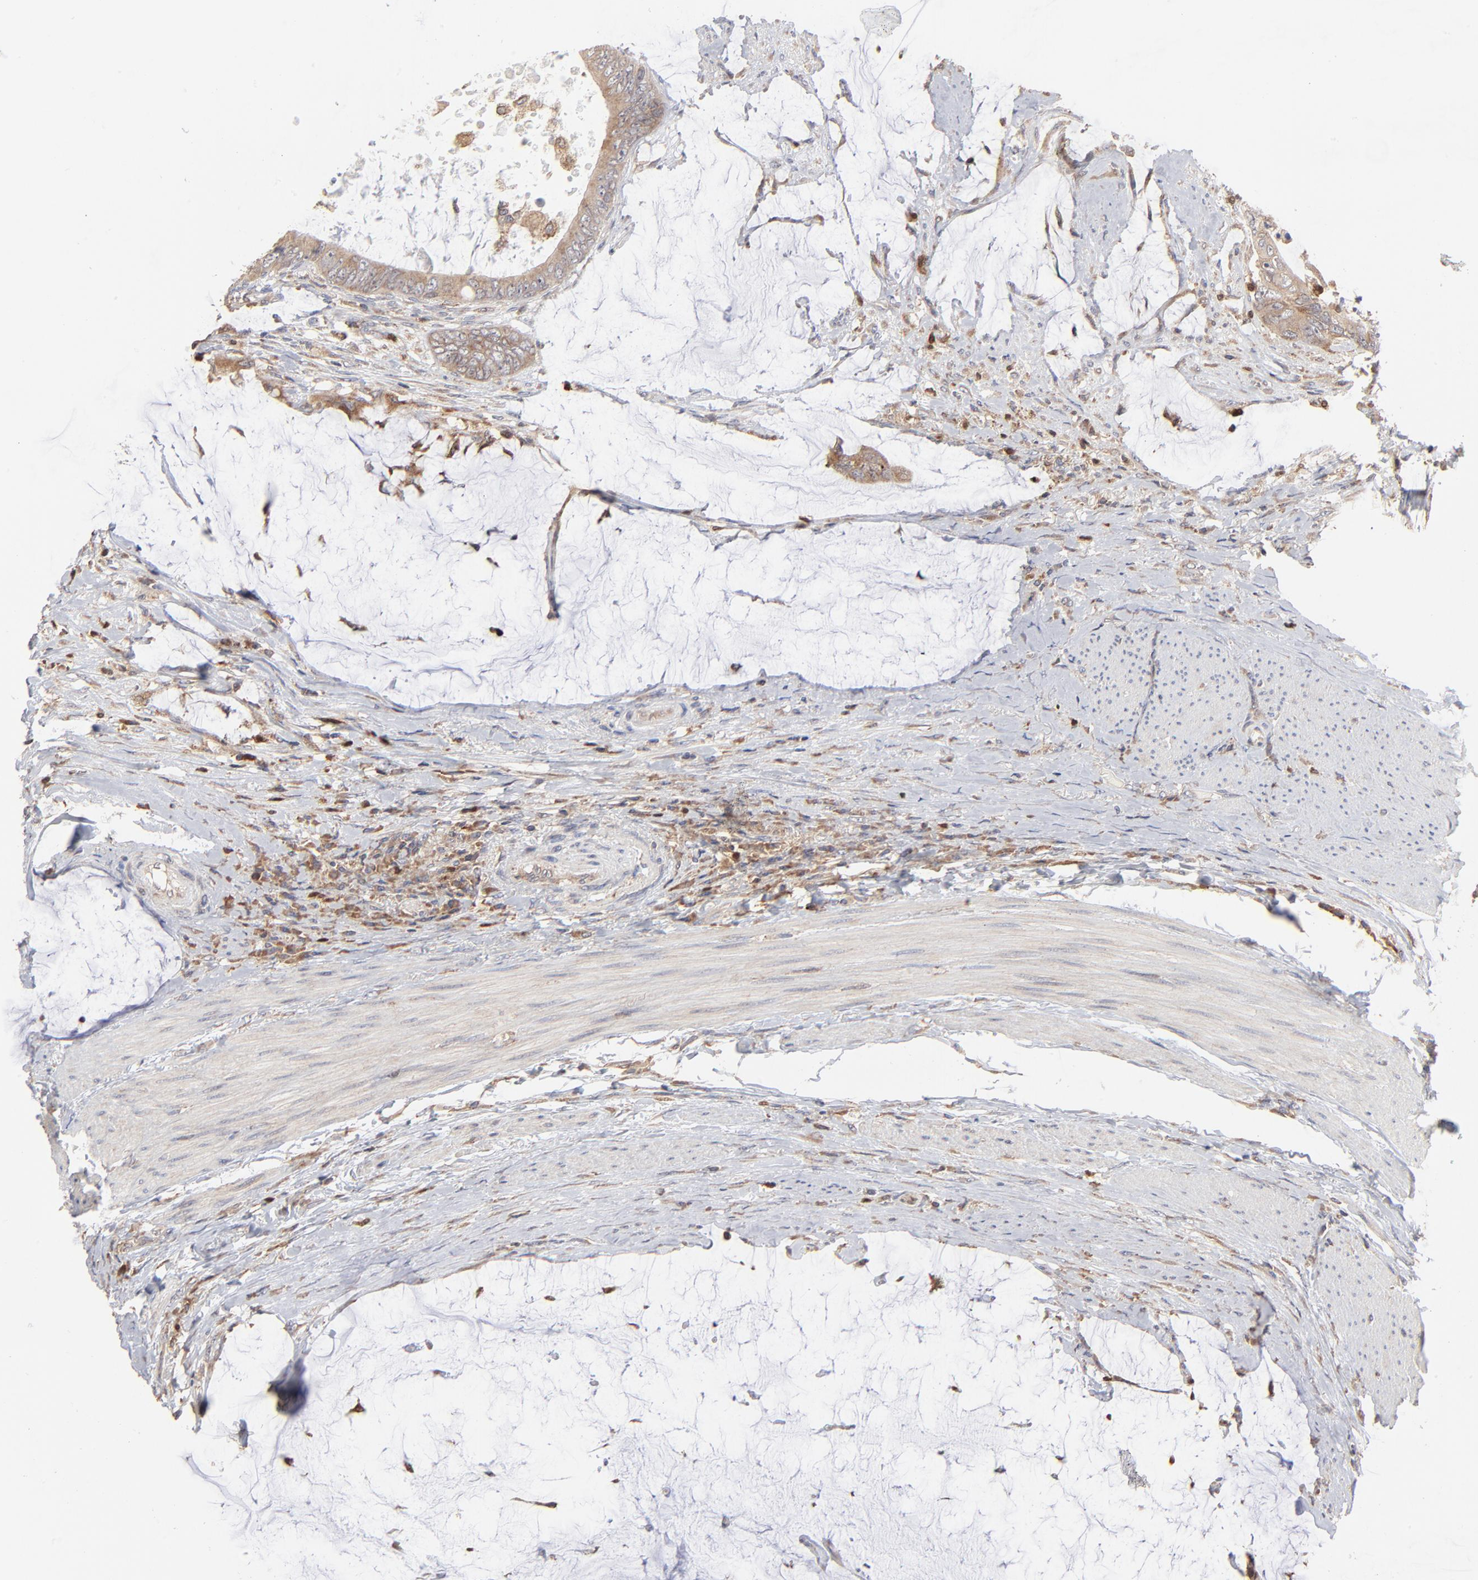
{"staining": {"intensity": "strong", "quantity": ">75%", "location": "cytoplasmic/membranous"}, "tissue": "colorectal cancer", "cell_type": "Tumor cells", "image_type": "cancer", "snomed": [{"axis": "morphology", "description": "Normal tissue, NOS"}, {"axis": "morphology", "description": "Adenocarcinoma, NOS"}, {"axis": "topography", "description": "Rectum"}, {"axis": "topography", "description": "Peripheral nerve tissue"}], "caption": "Protein analysis of colorectal adenocarcinoma tissue displays strong cytoplasmic/membranous positivity in approximately >75% of tumor cells.", "gene": "RNF213", "patient": {"sex": "female", "age": 77}}